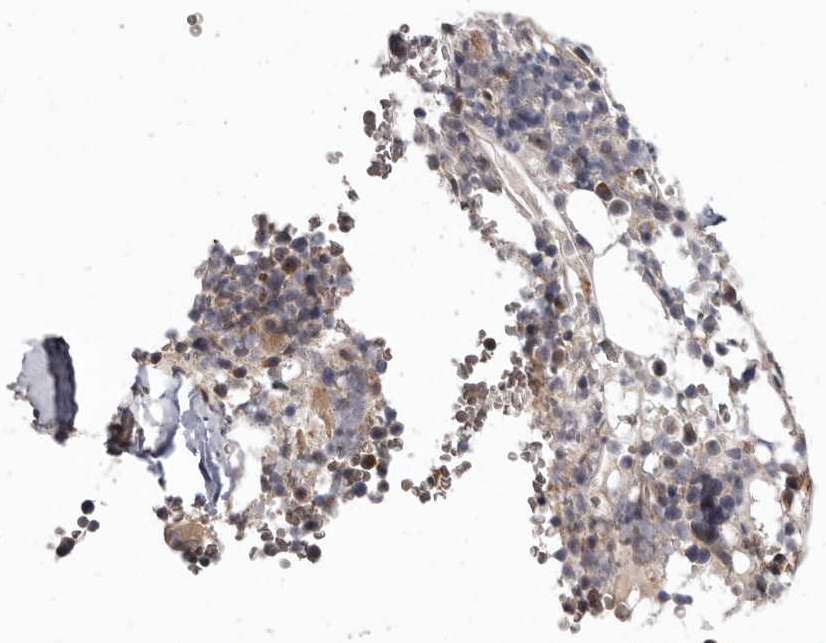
{"staining": {"intensity": "moderate", "quantity": "<25%", "location": "cytoplasmic/membranous"}, "tissue": "bone marrow", "cell_type": "Hematopoietic cells", "image_type": "normal", "snomed": [{"axis": "morphology", "description": "Normal tissue, NOS"}, {"axis": "topography", "description": "Bone marrow"}], "caption": "Immunohistochemistry (DAB) staining of unremarkable human bone marrow exhibits moderate cytoplasmic/membranous protein expression in approximately <25% of hematopoietic cells.", "gene": "FGFR4", "patient": {"sex": "male", "age": 58}}